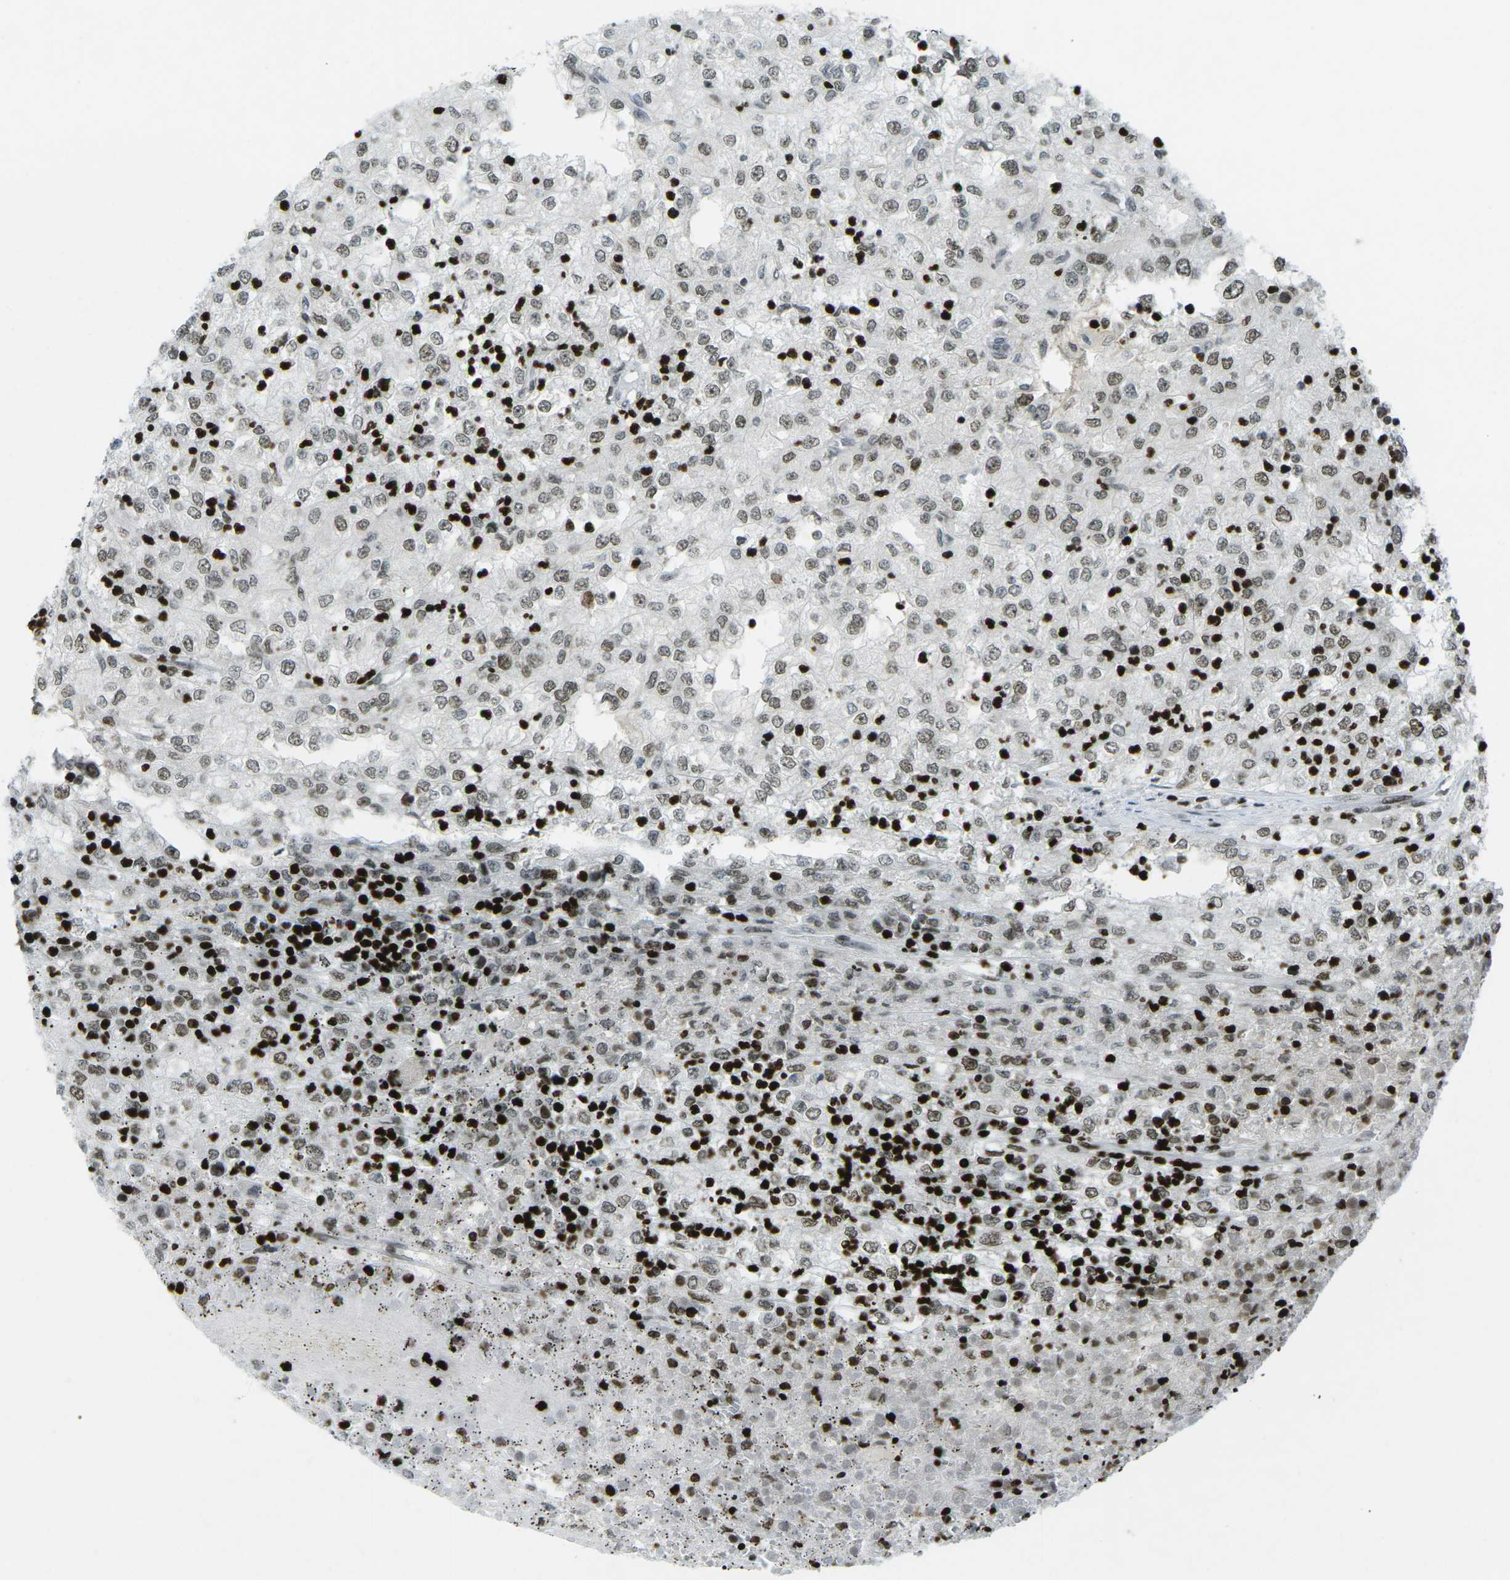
{"staining": {"intensity": "weak", "quantity": ">75%", "location": "nuclear"}, "tissue": "renal cancer", "cell_type": "Tumor cells", "image_type": "cancer", "snomed": [{"axis": "morphology", "description": "Adenocarcinoma, NOS"}, {"axis": "topography", "description": "Kidney"}], "caption": "Human adenocarcinoma (renal) stained with a protein marker reveals weak staining in tumor cells.", "gene": "EME1", "patient": {"sex": "female", "age": 54}}